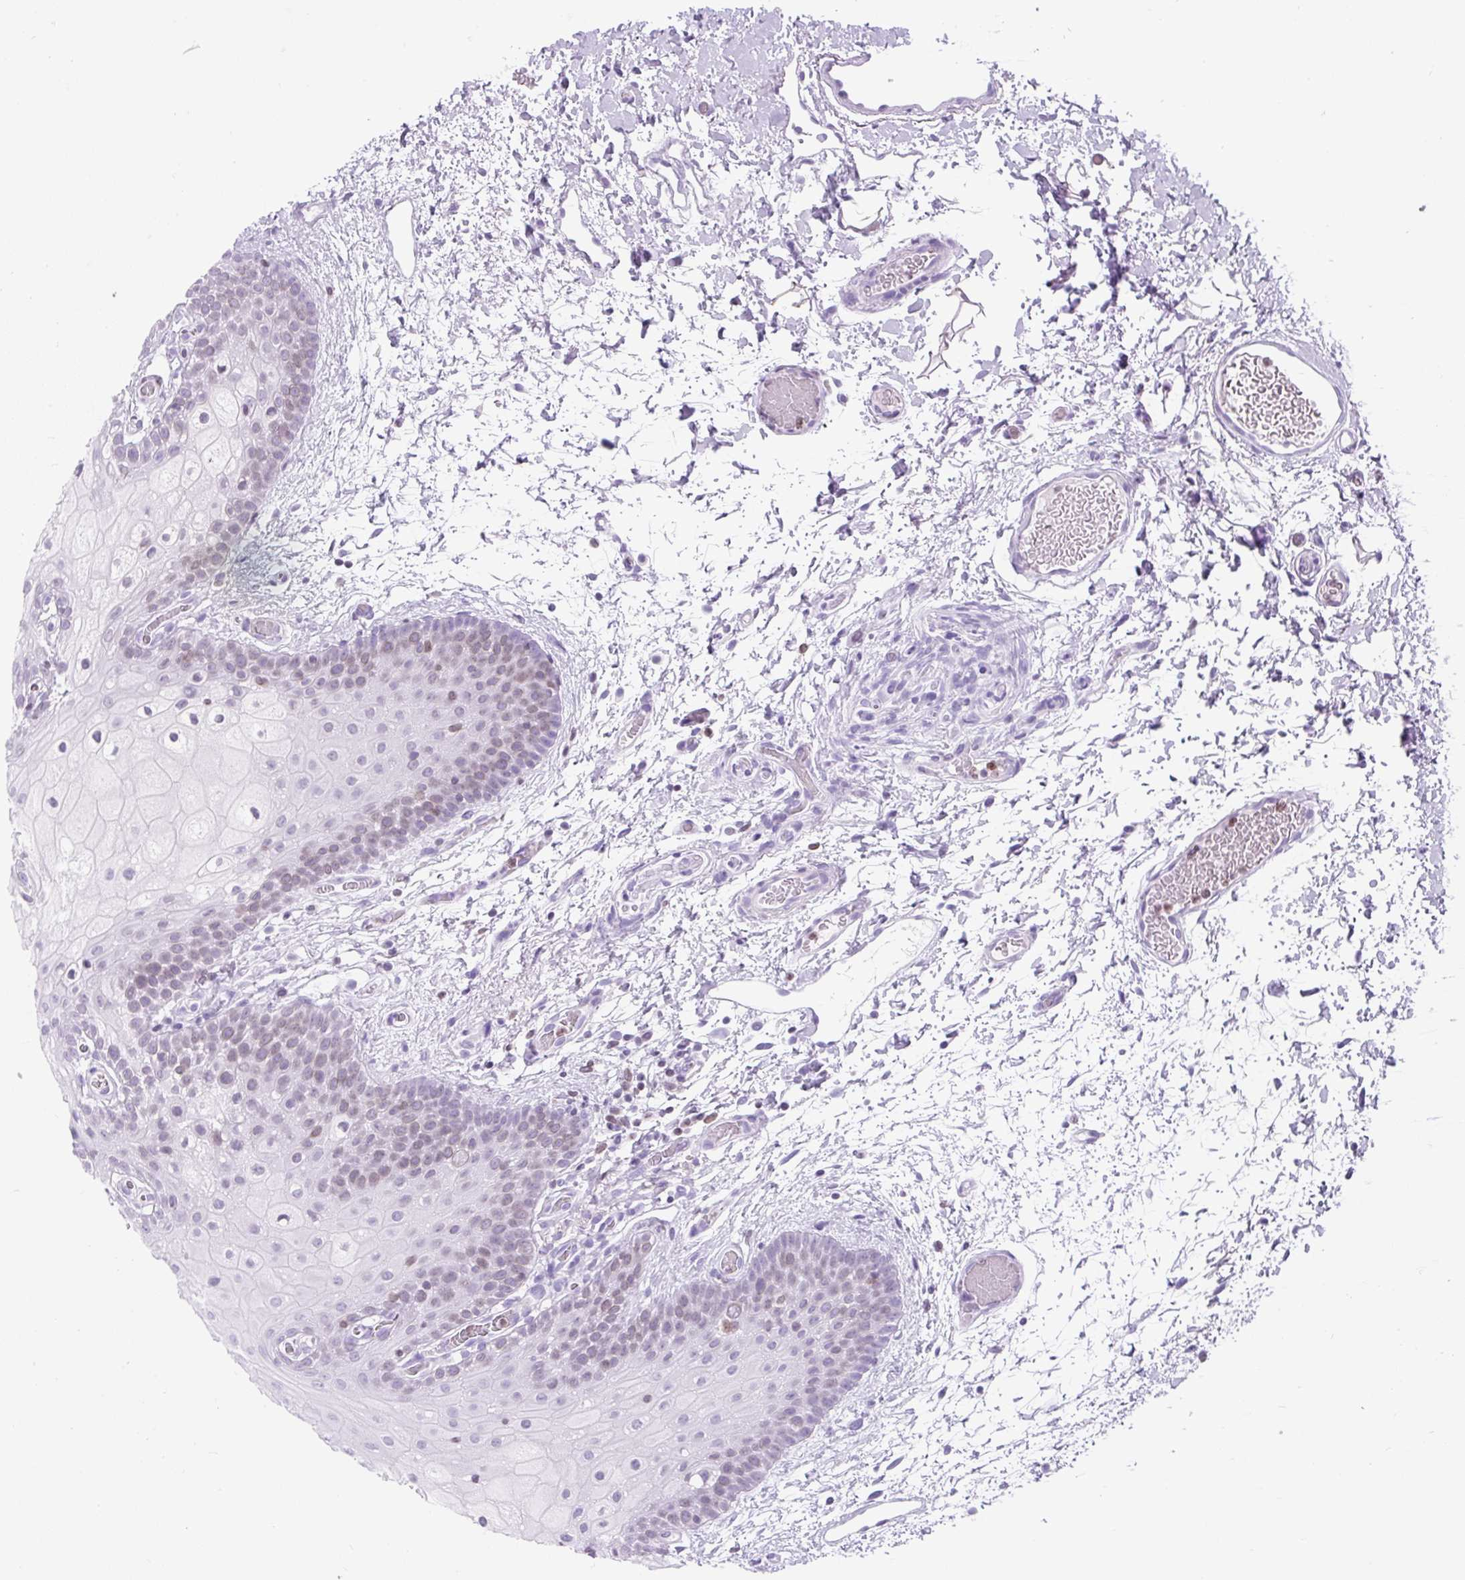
{"staining": {"intensity": "weak", "quantity": "<25%", "location": "nuclear"}, "tissue": "oral mucosa", "cell_type": "Squamous epithelial cells", "image_type": "normal", "snomed": [{"axis": "morphology", "description": "Normal tissue, NOS"}, {"axis": "morphology", "description": "Squamous cell carcinoma, NOS"}, {"axis": "topography", "description": "Oral tissue"}, {"axis": "topography", "description": "Tounge, NOS"}, {"axis": "topography", "description": "Head-Neck"}], "caption": "Image shows no protein positivity in squamous epithelial cells of normal oral mucosa. Brightfield microscopy of IHC stained with DAB (brown) and hematoxylin (blue), captured at high magnification.", "gene": "VPREB1", "patient": {"sex": "male", "age": 76}}